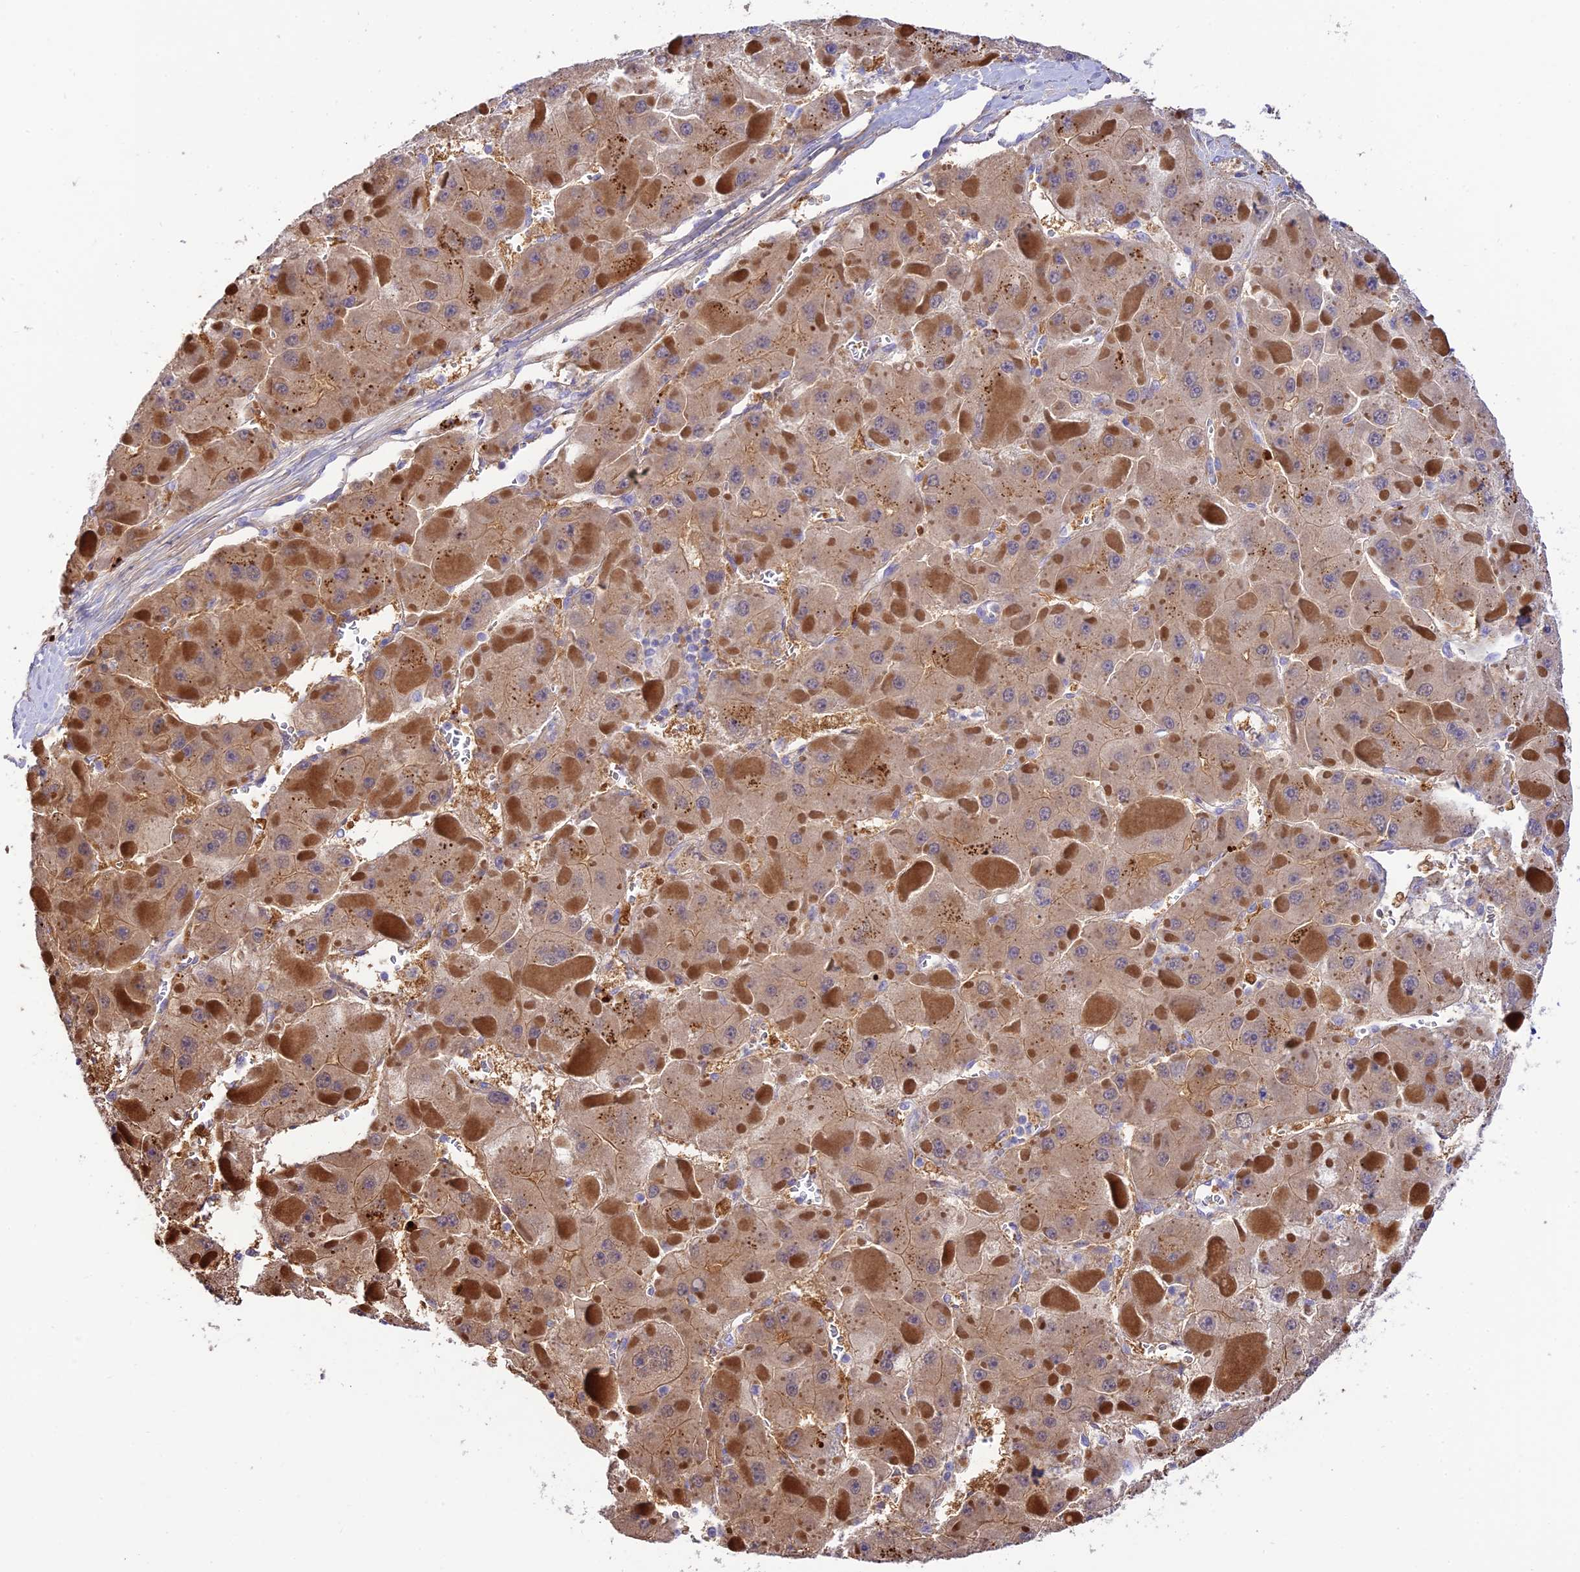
{"staining": {"intensity": "moderate", "quantity": ">75%", "location": "cytoplasmic/membranous"}, "tissue": "liver cancer", "cell_type": "Tumor cells", "image_type": "cancer", "snomed": [{"axis": "morphology", "description": "Carcinoma, Hepatocellular, NOS"}, {"axis": "topography", "description": "Liver"}], "caption": "Protein staining shows moderate cytoplasmic/membranous staining in about >75% of tumor cells in hepatocellular carcinoma (liver).", "gene": "NLRP9", "patient": {"sex": "female", "age": 73}}